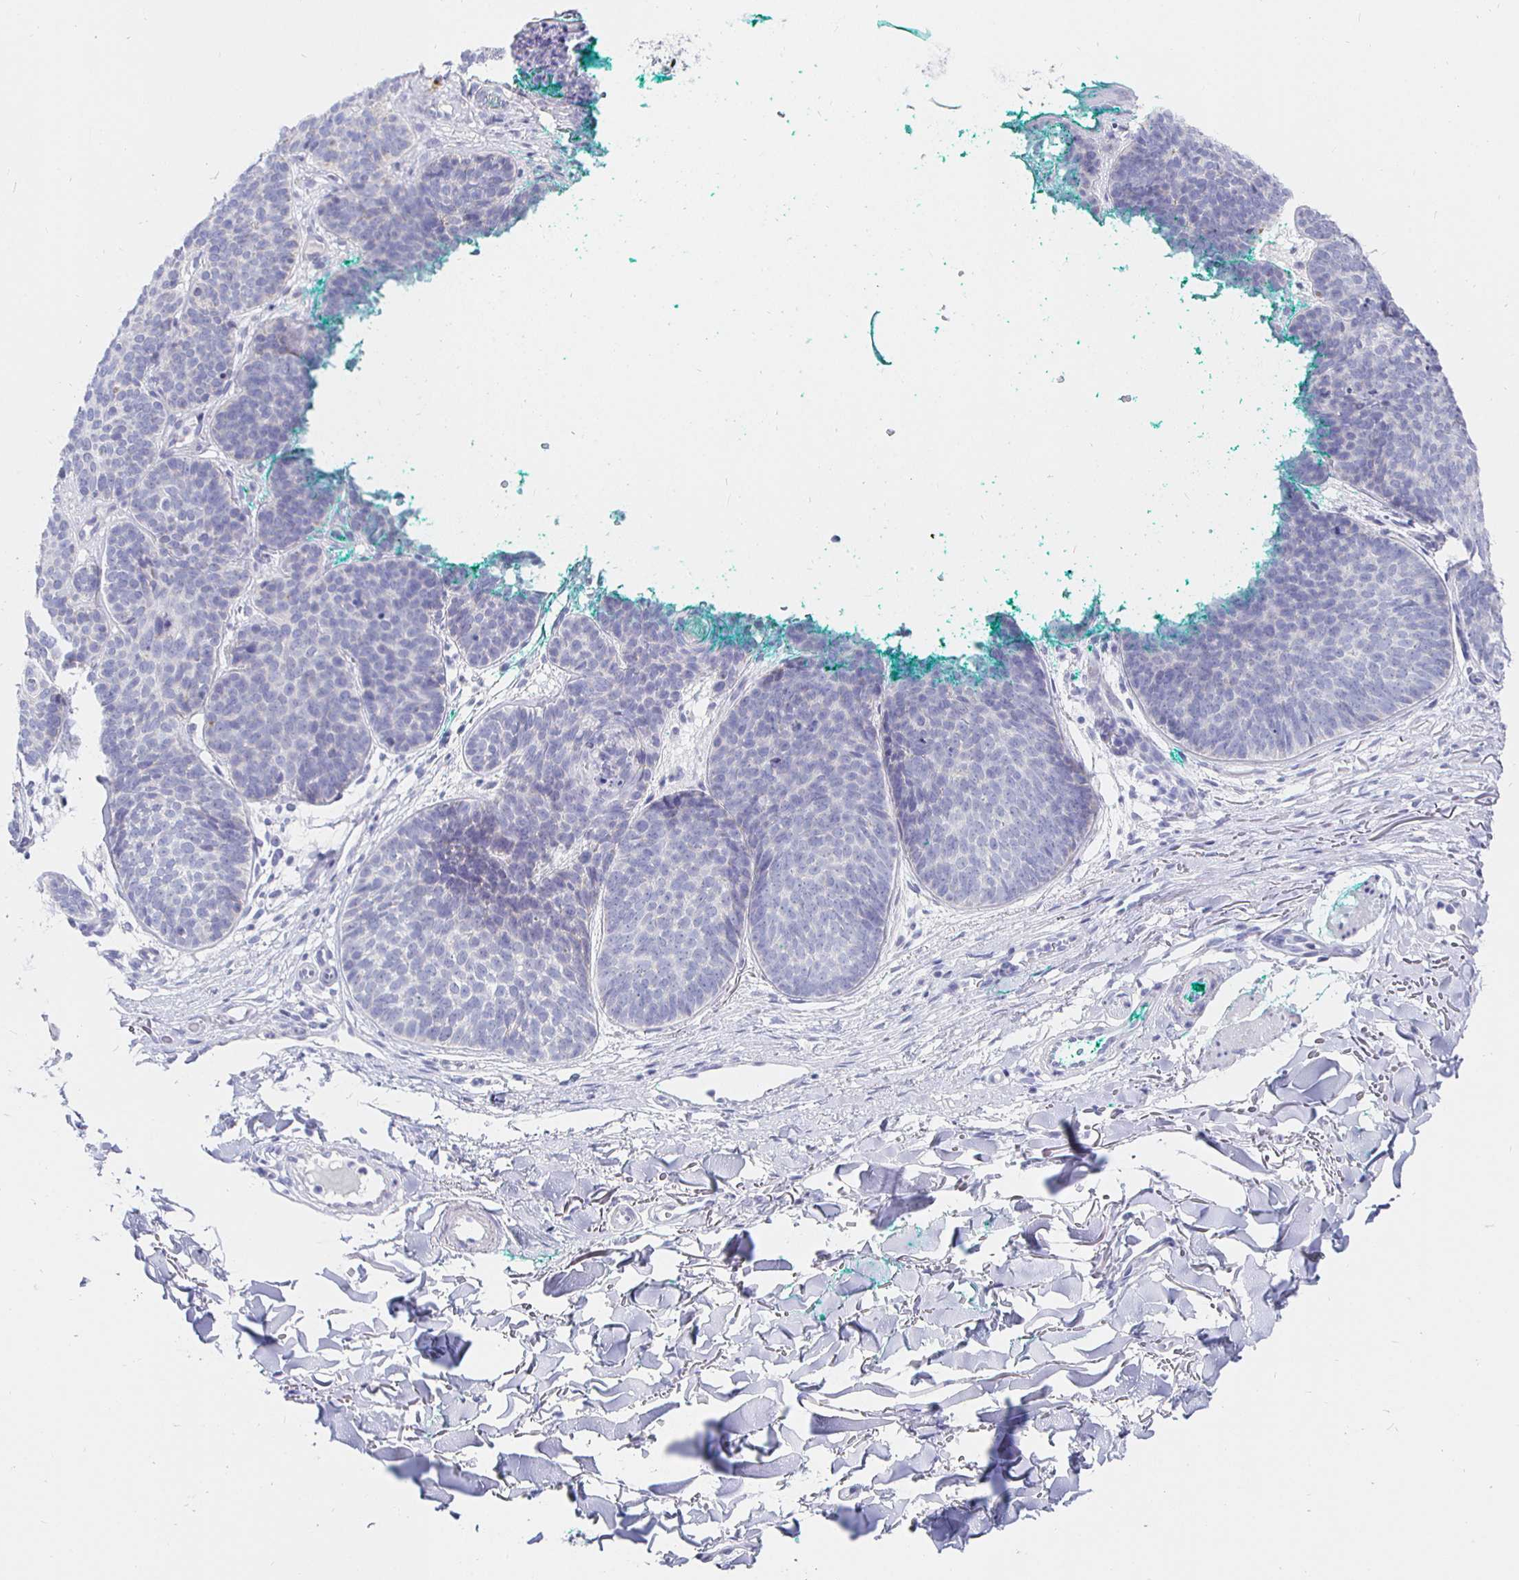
{"staining": {"intensity": "negative", "quantity": "none", "location": "none"}, "tissue": "skin cancer", "cell_type": "Tumor cells", "image_type": "cancer", "snomed": [{"axis": "morphology", "description": "Basal cell carcinoma"}, {"axis": "topography", "description": "Skin"}, {"axis": "topography", "description": "Skin of neck"}, {"axis": "topography", "description": "Skin of shoulder"}, {"axis": "topography", "description": "Skin of back"}], "caption": "Immunohistochemistry (IHC) photomicrograph of basal cell carcinoma (skin) stained for a protein (brown), which shows no staining in tumor cells. (Brightfield microscopy of DAB (3,3'-diaminobenzidine) immunohistochemistry at high magnification).", "gene": "CR2", "patient": {"sex": "male", "age": 80}}